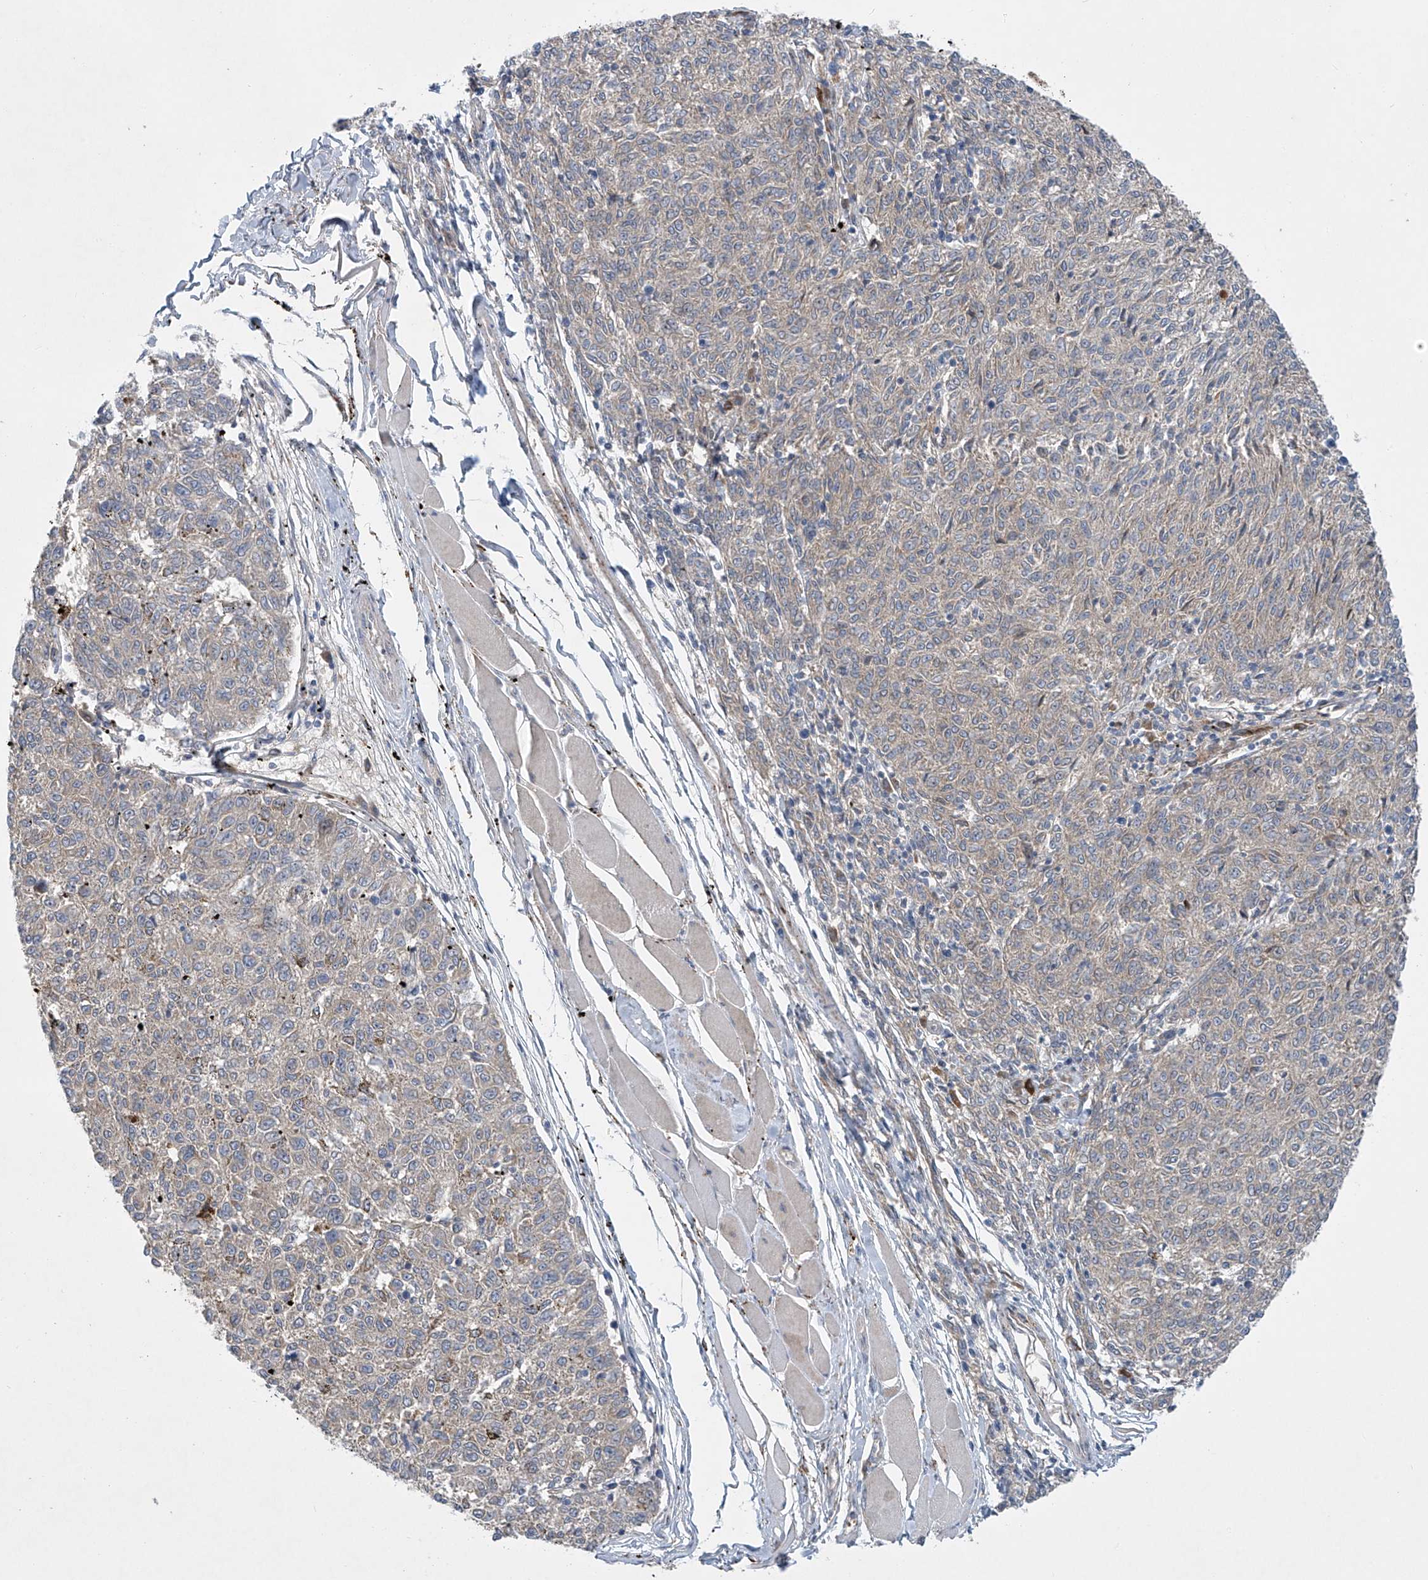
{"staining": {"intensity": "weak", "quantity": "<25%", "location": "cytoplasmic/membranous"}, "tissue": "melanoma", "cell_type": "Tumor cells", "image_type": "cancer", "snomed": [{"axis": "morphology", "description": "Malignant melanoma, NOS"}, {"axis": "topography", "description": "Skin"}], "caption": "A micrograph of human melanoma is negative for staining in tumor cells. The staining is performed using DAB (3,3'-diaminobenzidine) brown chromogen with nuclei counter-stained in using hematoxylin.", "gene": "TJAP1", "patient": {"sex": "female", "age": 72}}